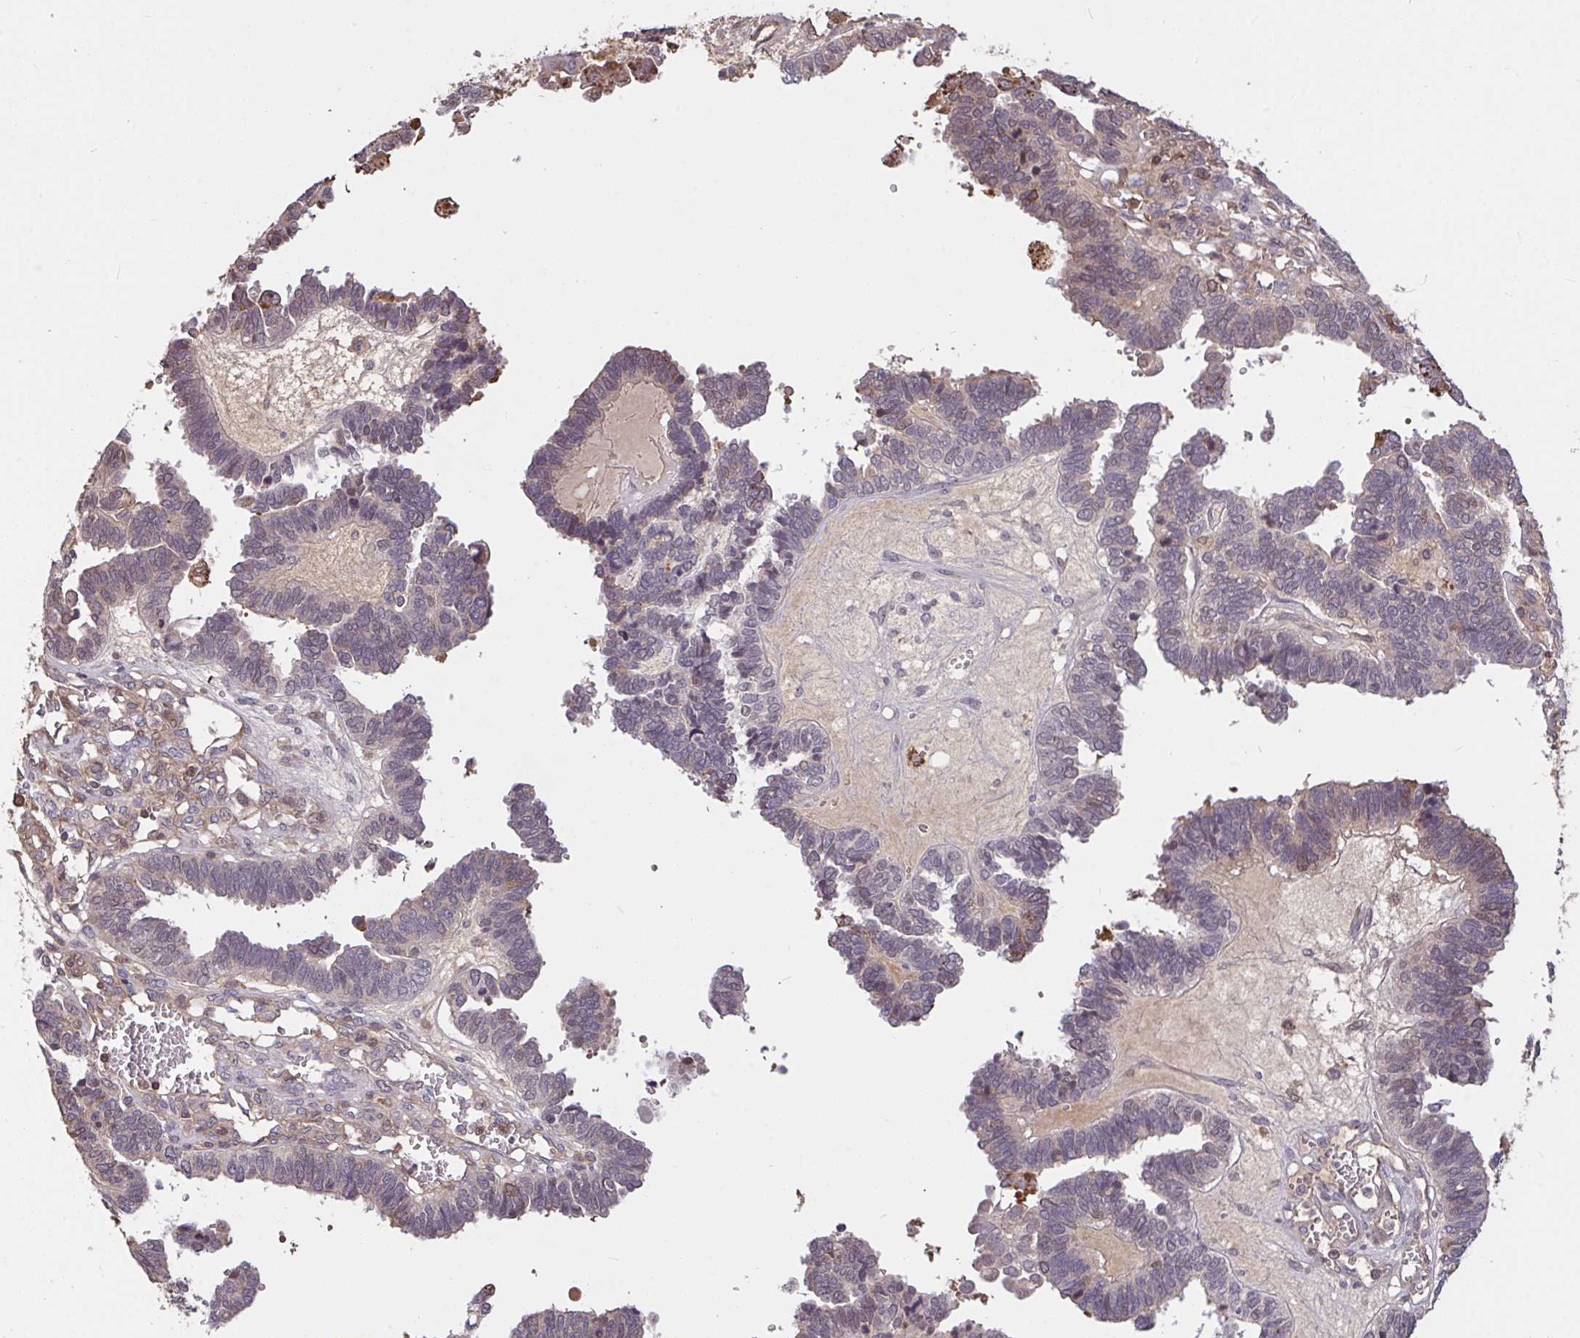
{"staining": {"intensity": "negative", "quantity": "none", "location": "none"}, "tissue": "ovarian cancer", "cell_type": "Tumor cells", "image_type": "cancer", "snomed": [{"axis": "morphology", "description": "Cystadenocarcinoma, serous, NOS"}, {"axis": "topography", "description": "Ovary"}], "caption": "A high-resolution photomicrograph shows immunohistochemistry (IHC) staining of ovarian cancer, which displays no significant staining in tumor cells. (Brightfield microscopy of DAB immunohistochemistry (IHC) at high magnification).", "gene": "FCER1A", "patient": {"sex": "female", "age": 51}}